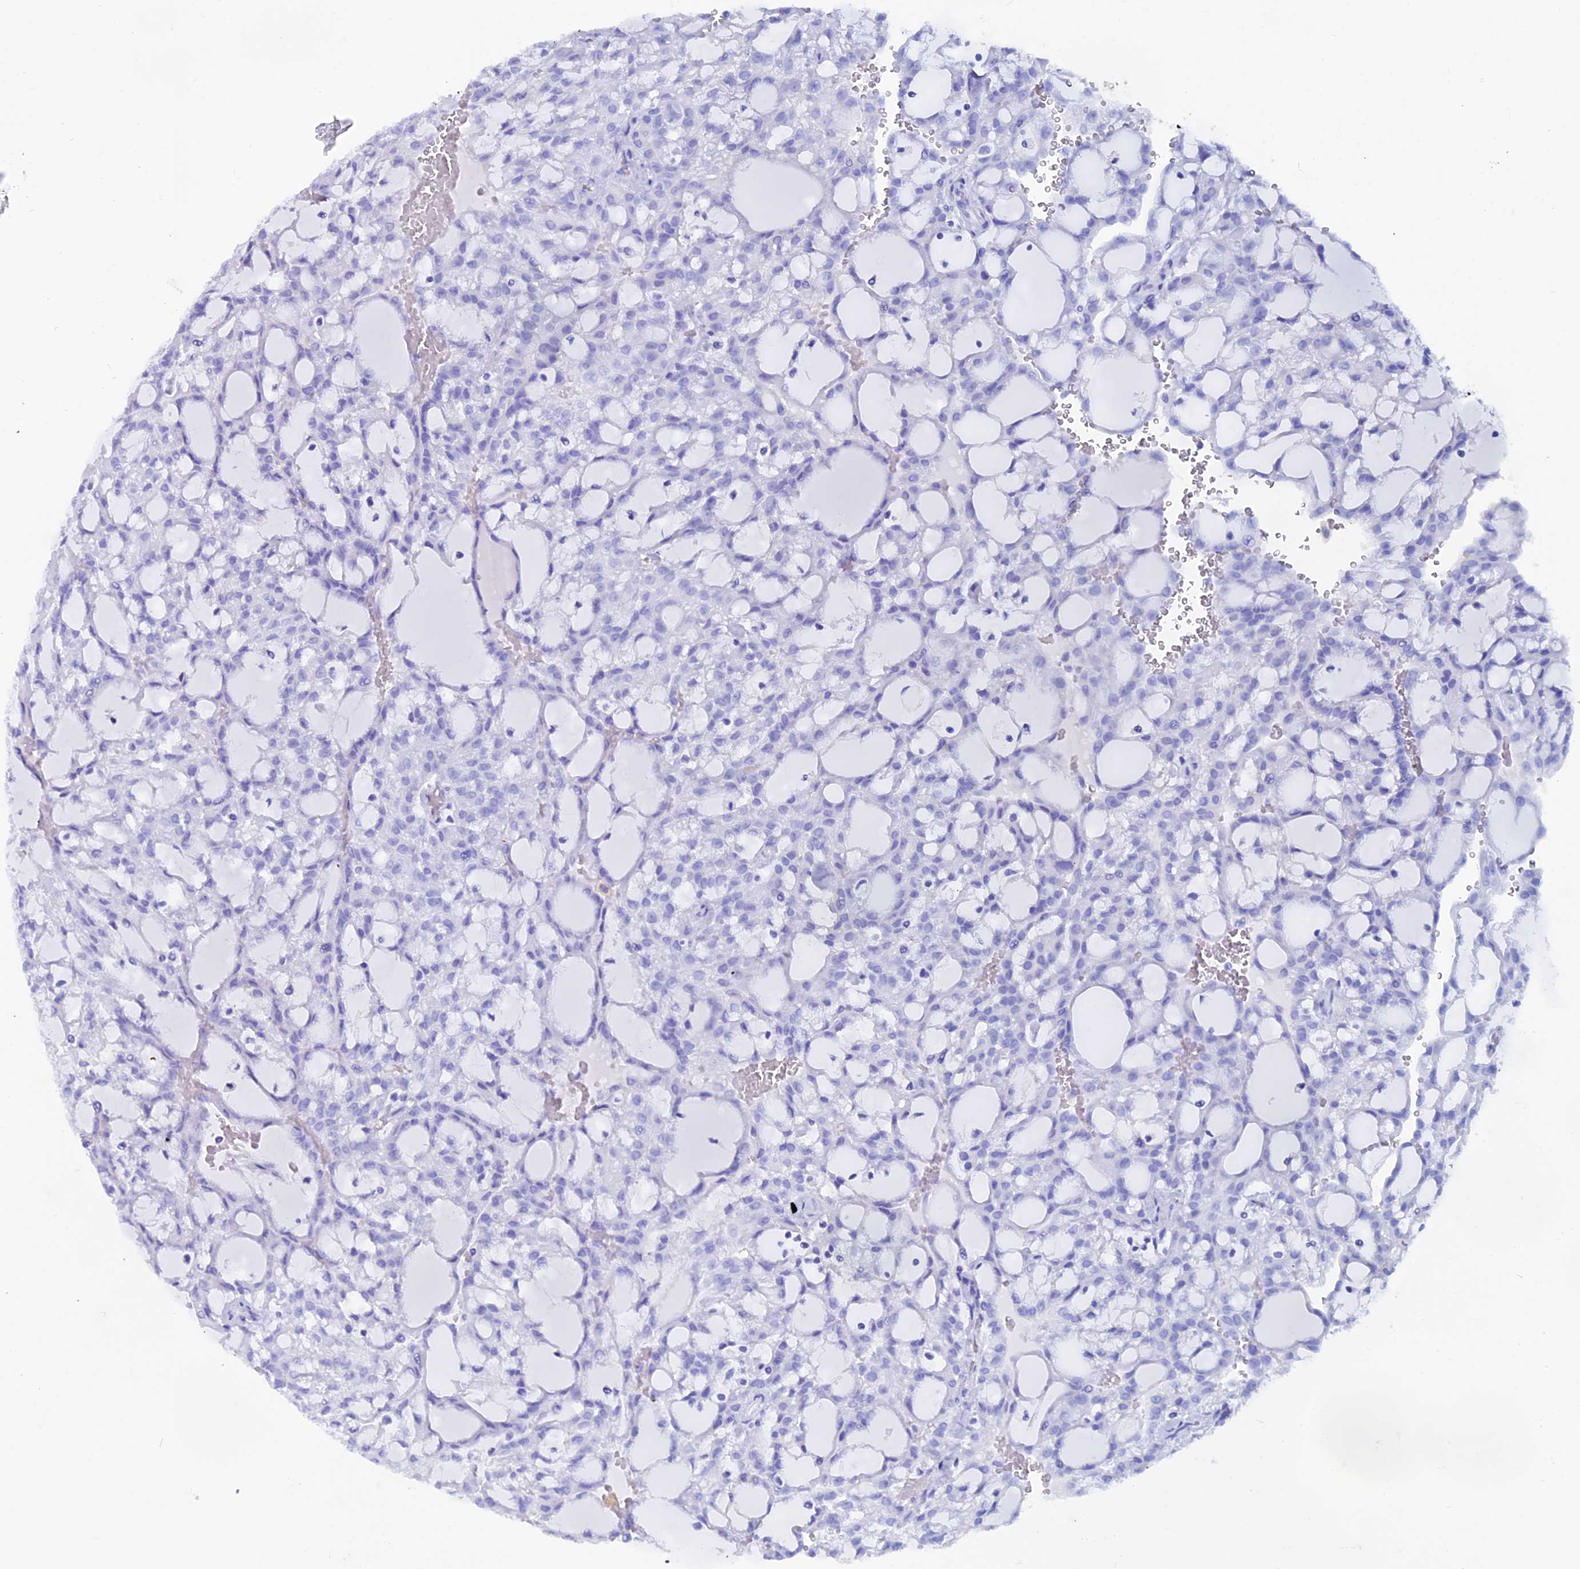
{"staining": {"intensity": "negative", "quantity": "none", "location": "none"}, "tissue": "renal cancer", "cell_type": "Tumor cells", "image_type": "cancer", "snomed": [{"axis": "morphology", "description": "Adenocarcinoma, NOS"}, {"axis": "topography", "description": "Kidney"}], "caption": "Immunohistochemical staining of renal cancer (adenocarcinoma) reveals no significant expression in tumor cells.", "gene": "ANKRD29", "patient": {"sex": "male", "age": 63}}